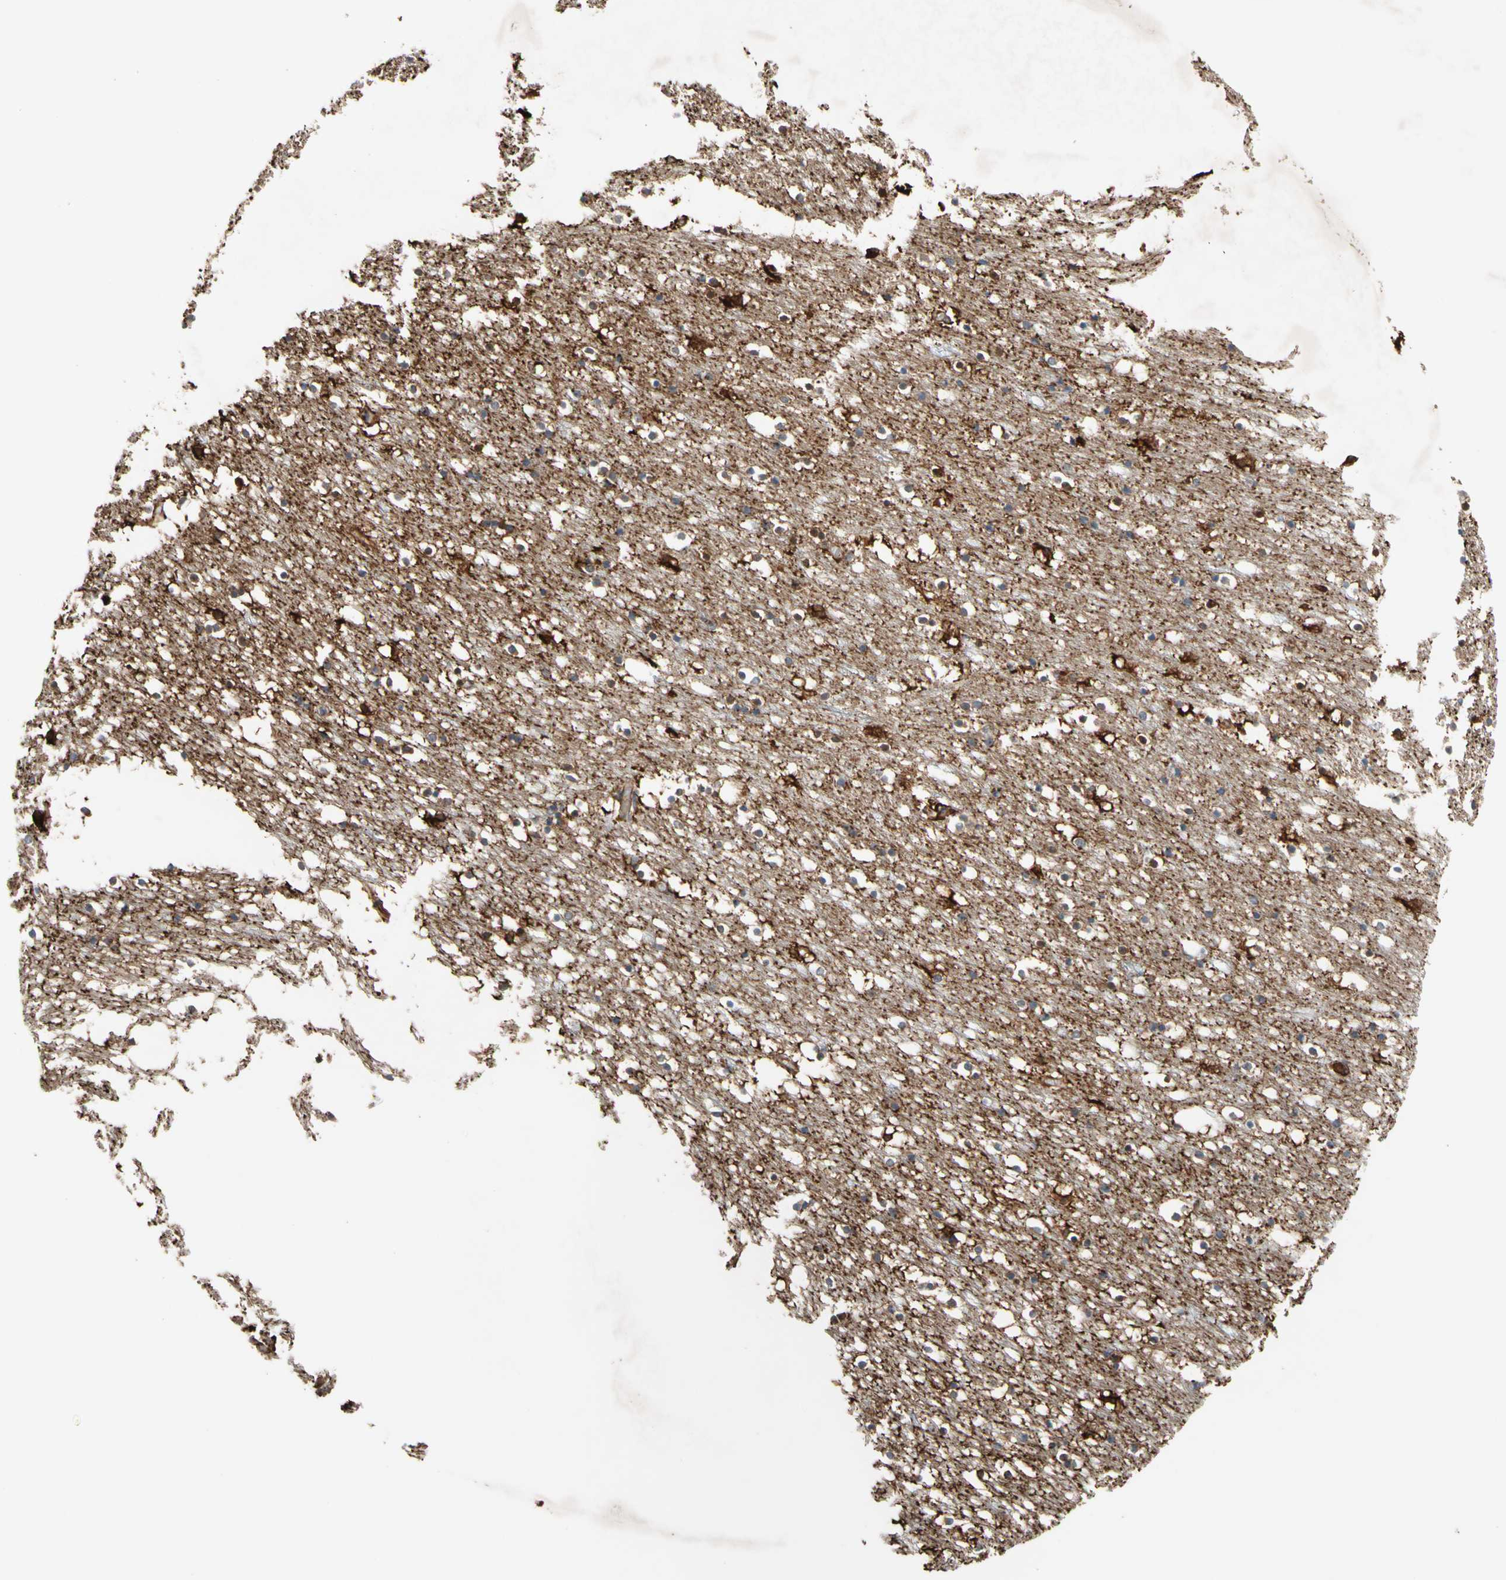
{"staining": {"intensity": "strong", "quantity": "25%-75%", "location": "cytoplasmic/membranous,nuclear"}, "tissue": "caudate", "cell_type": "Glial cells", "image_type": "normal", "snomed": [{"axis": "morphology", "description": "Normal tissue, NOS"}, {"axis": "topography", "description": "Lateral ventricle wall"}], "caption": "Immunohistochemical staining of benign human caudate shows strong cytoplasmic/membranous,nuclear protein expression in approximately 25%-75% of glial cells.", "gene": "TRAF2", "patient": {"sex": "male", "age": 45}}